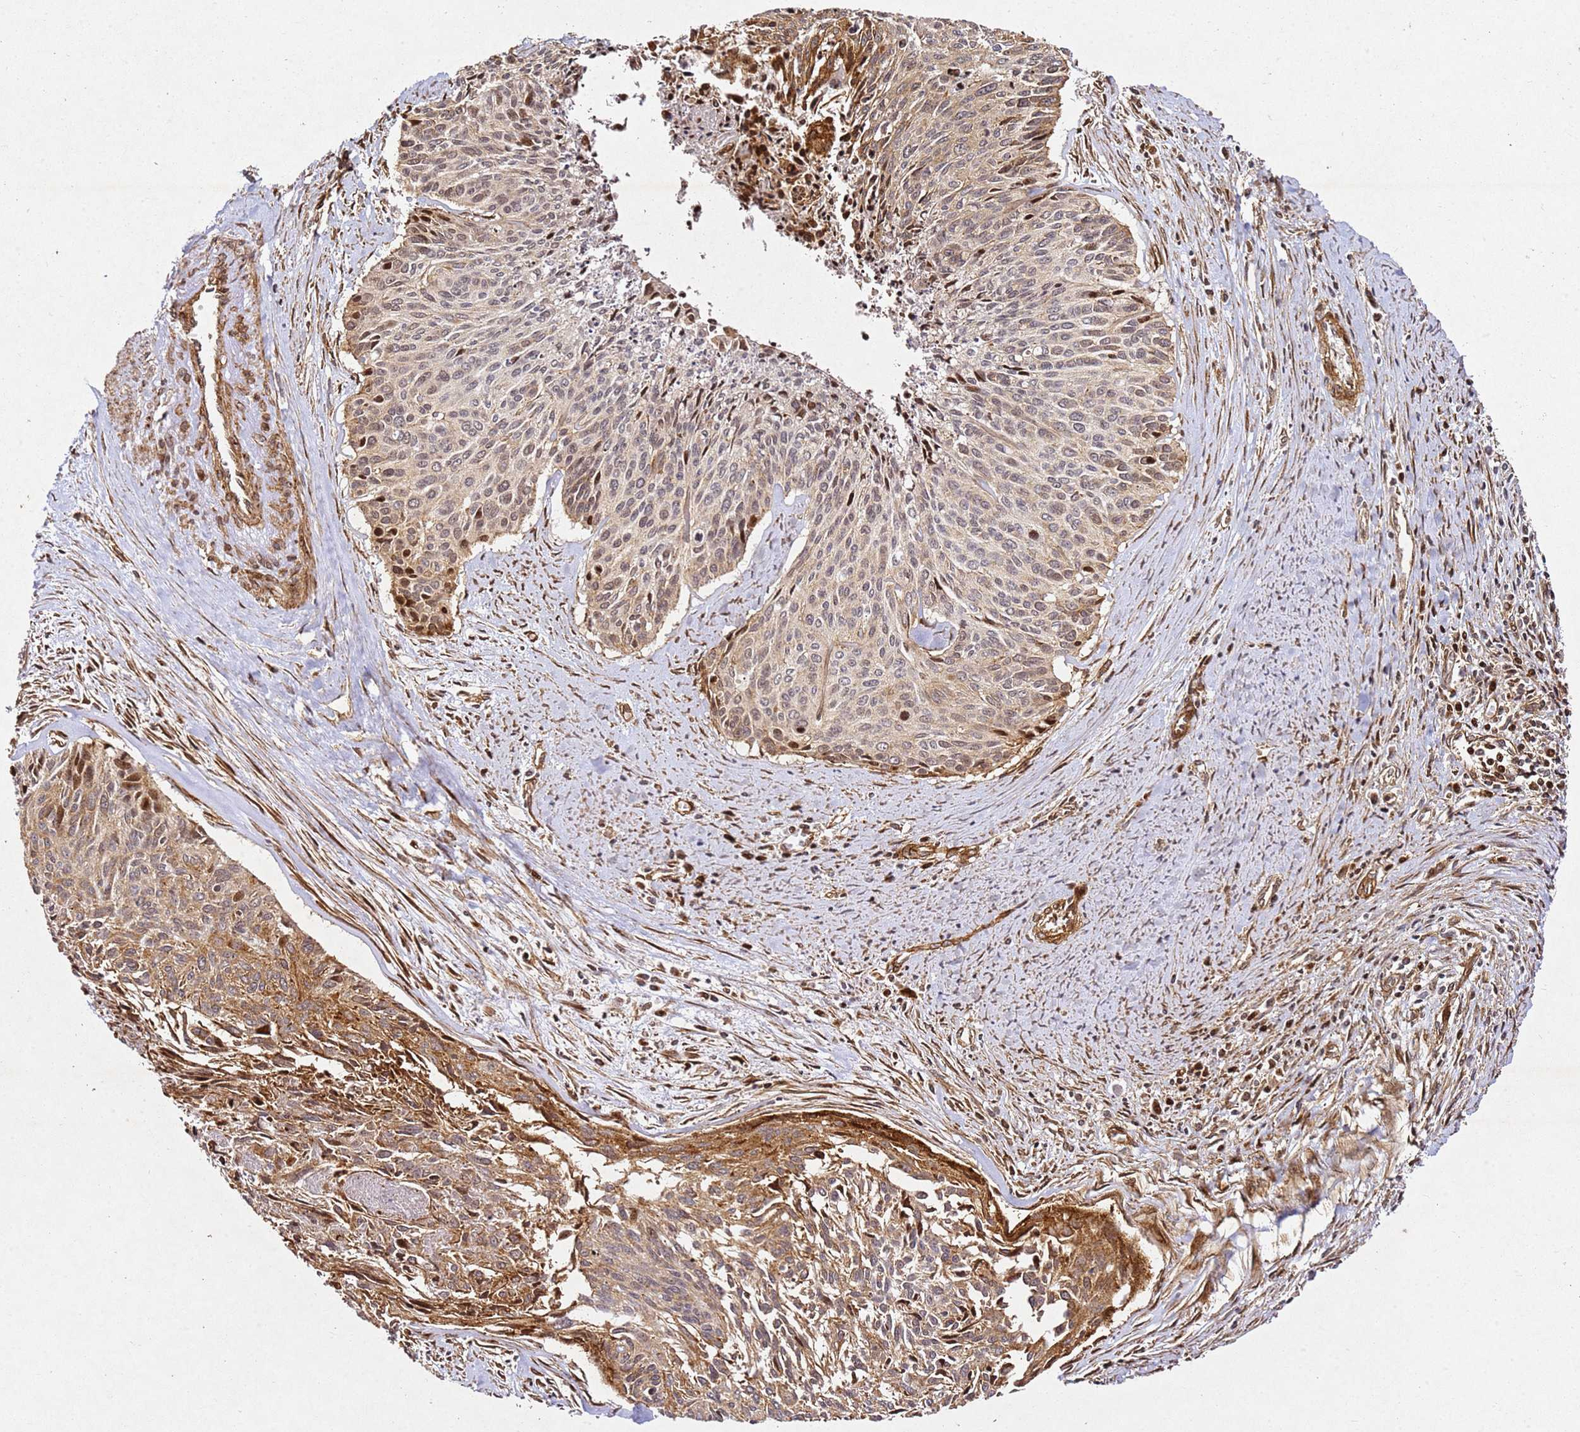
{"staining": {"intensity": "moderate", "quantity": "25%-75%", "location": "cytoplasmic/membranous,nuclear"}, "tissue": "cervical cancer", "cell_type": "Tumor cells", "image_type": "cancer", "snomed": [{"axis": "morphology", "description": "Squamous cell carcinoma, NOS"}, {"axis": "topography", "description": "Cervix"}], "caption": "Immunohistochemistry photomicrograph of neoplastic tissue: cervical cancer (squamous cell carcinoma) stained using immunohistochemistry shows medium levels of moderate protein expression localized specifically in the cytoplasmic/membranous and nuclear of tumor cells, appearing as a cytoplasmic/membranous and nuclear brown color.", "gene": "ZNF296", "patient": {"sex": "female", "age": 55}}